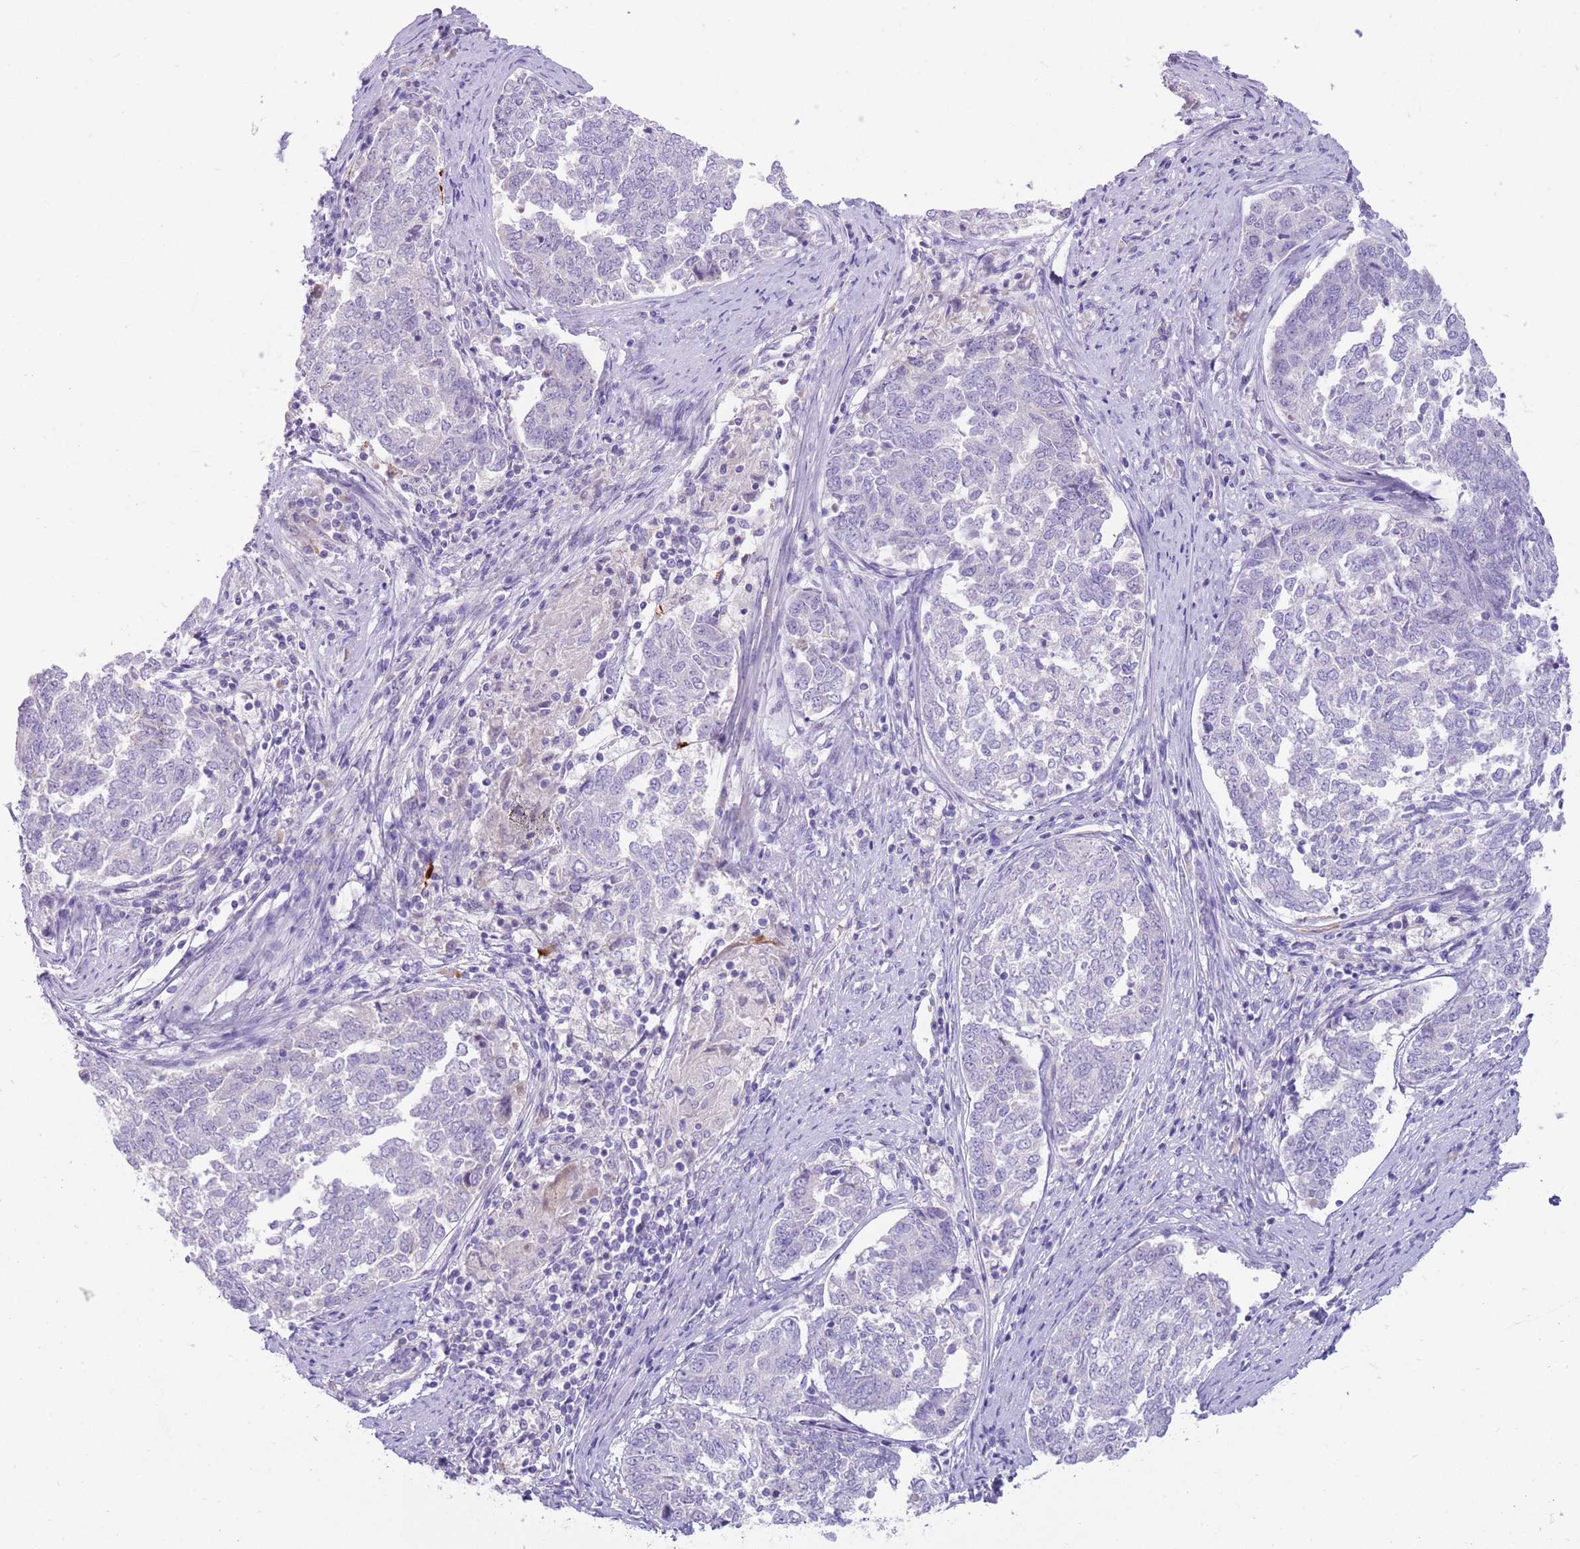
{"staining": {"intensity": "negative", "quantity": "none", "location": "none"}, "tissue": "endometrial cancer", "cell_type": "Tumor cells", "image_type": "cancer", "snomed": [{"axis": "morphology", "description": "Adenocarcinoma, NOS"}, {"axis": "topography", "description": "Endometrium"}], "caption": "Tumor cells are negative for protein expression in human endometrial adenocarcinoma.", "gene": "SFTPA1", "patient": {"sex": "female", "age": 80}}